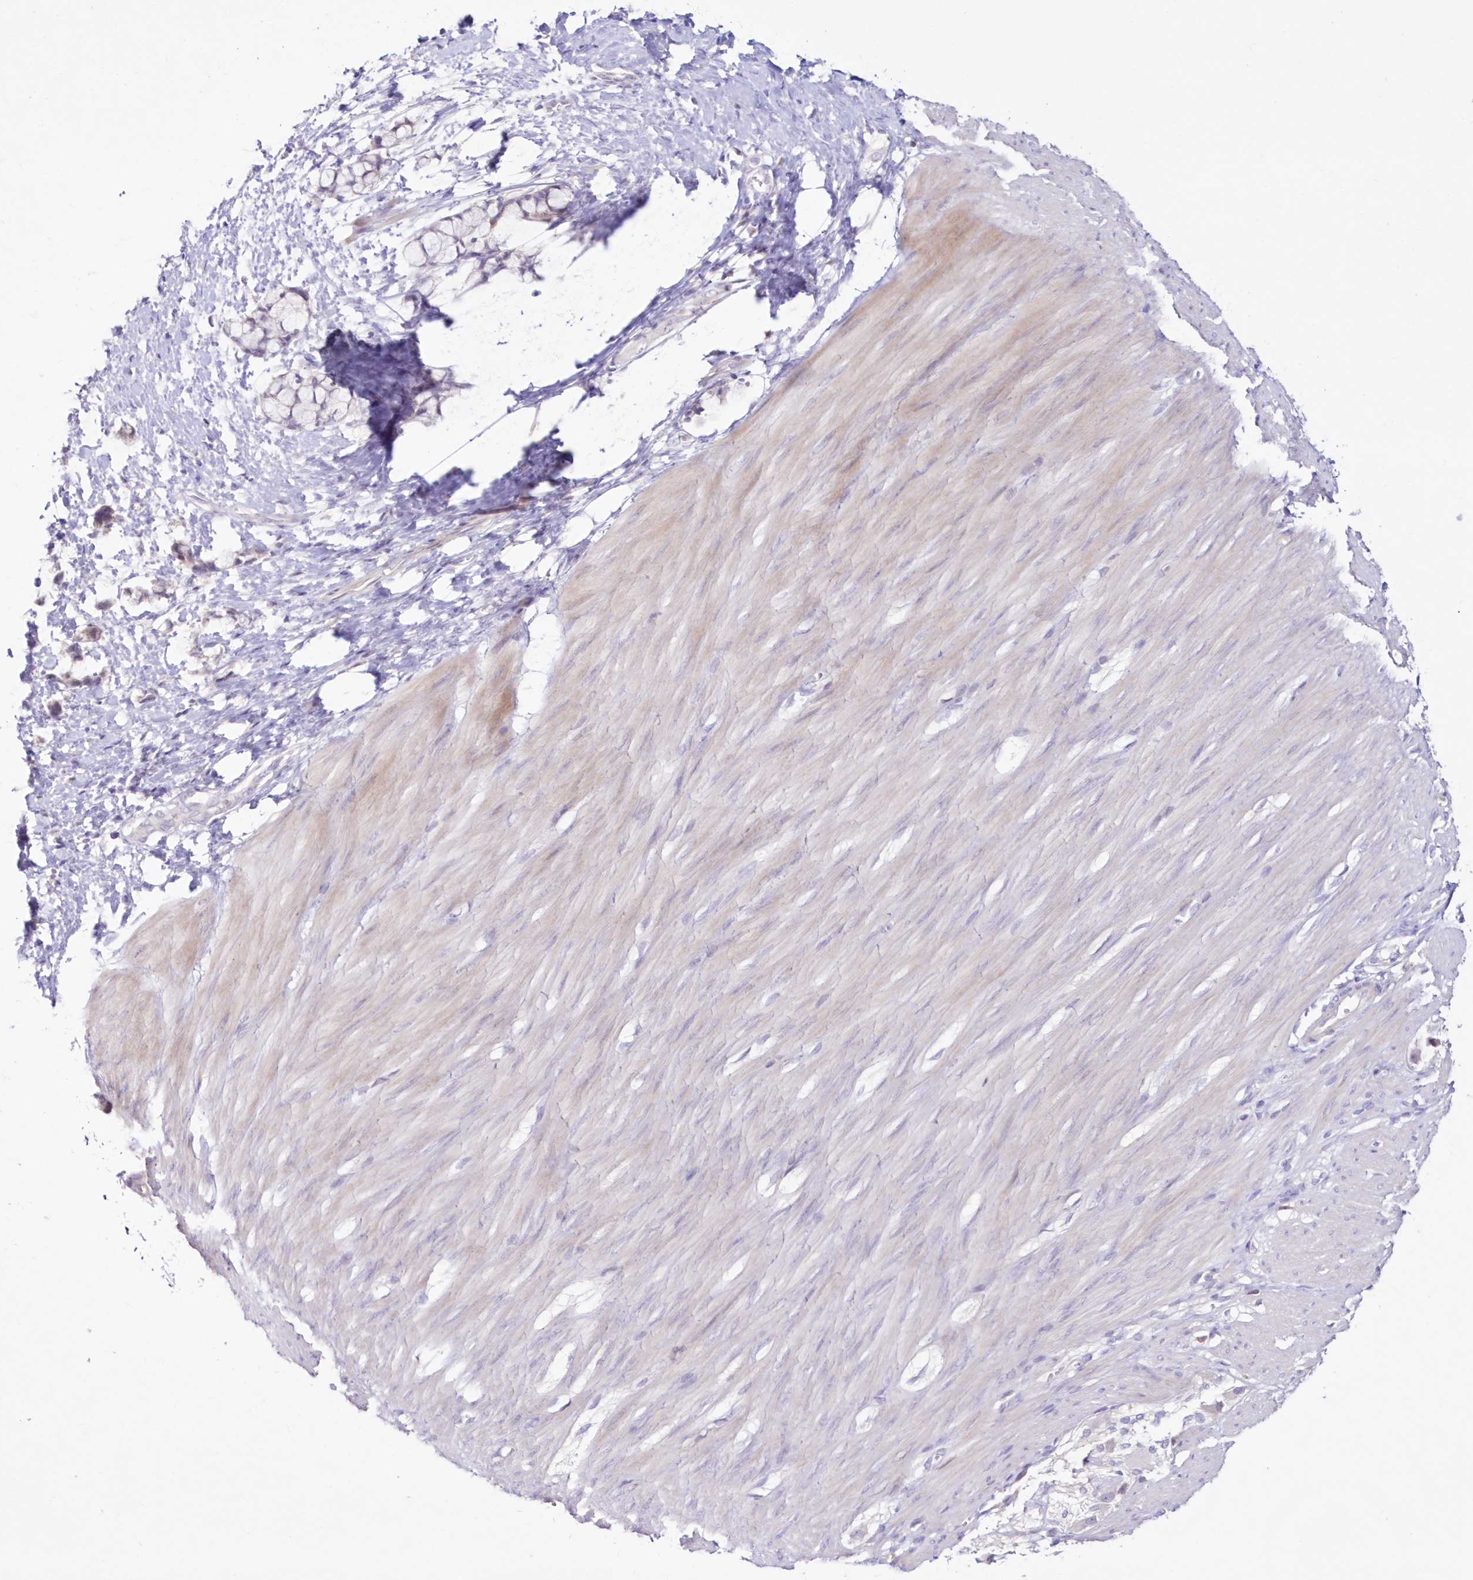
{"staining": {"intensity": "weak", "quantity": "<25%", "location": "cytoplasmic/membranous"}, "tissue": "smooth muscle", "cell_type": "Smooth muscle cells", "image_type": "normal", "snomed": [{"axis": "morphology", "description": "Normal tissue, NOS"}, {"axis": "morphology", "description": "Adenocarcinoma, NOS"}, {"axis": "topography", "description": "Colon"}, {"axis": "topography", "description": "Peripheral nerve tissue"}], "caption": "Smooth muscle cells show no significant protein positivity in unremarkable smooth muscle. (Immunohistochemistry (ihc), brightfield microscopy, high magnification).", "gene": "NEU4", "patient": {"sex": "male", "age": 14}}